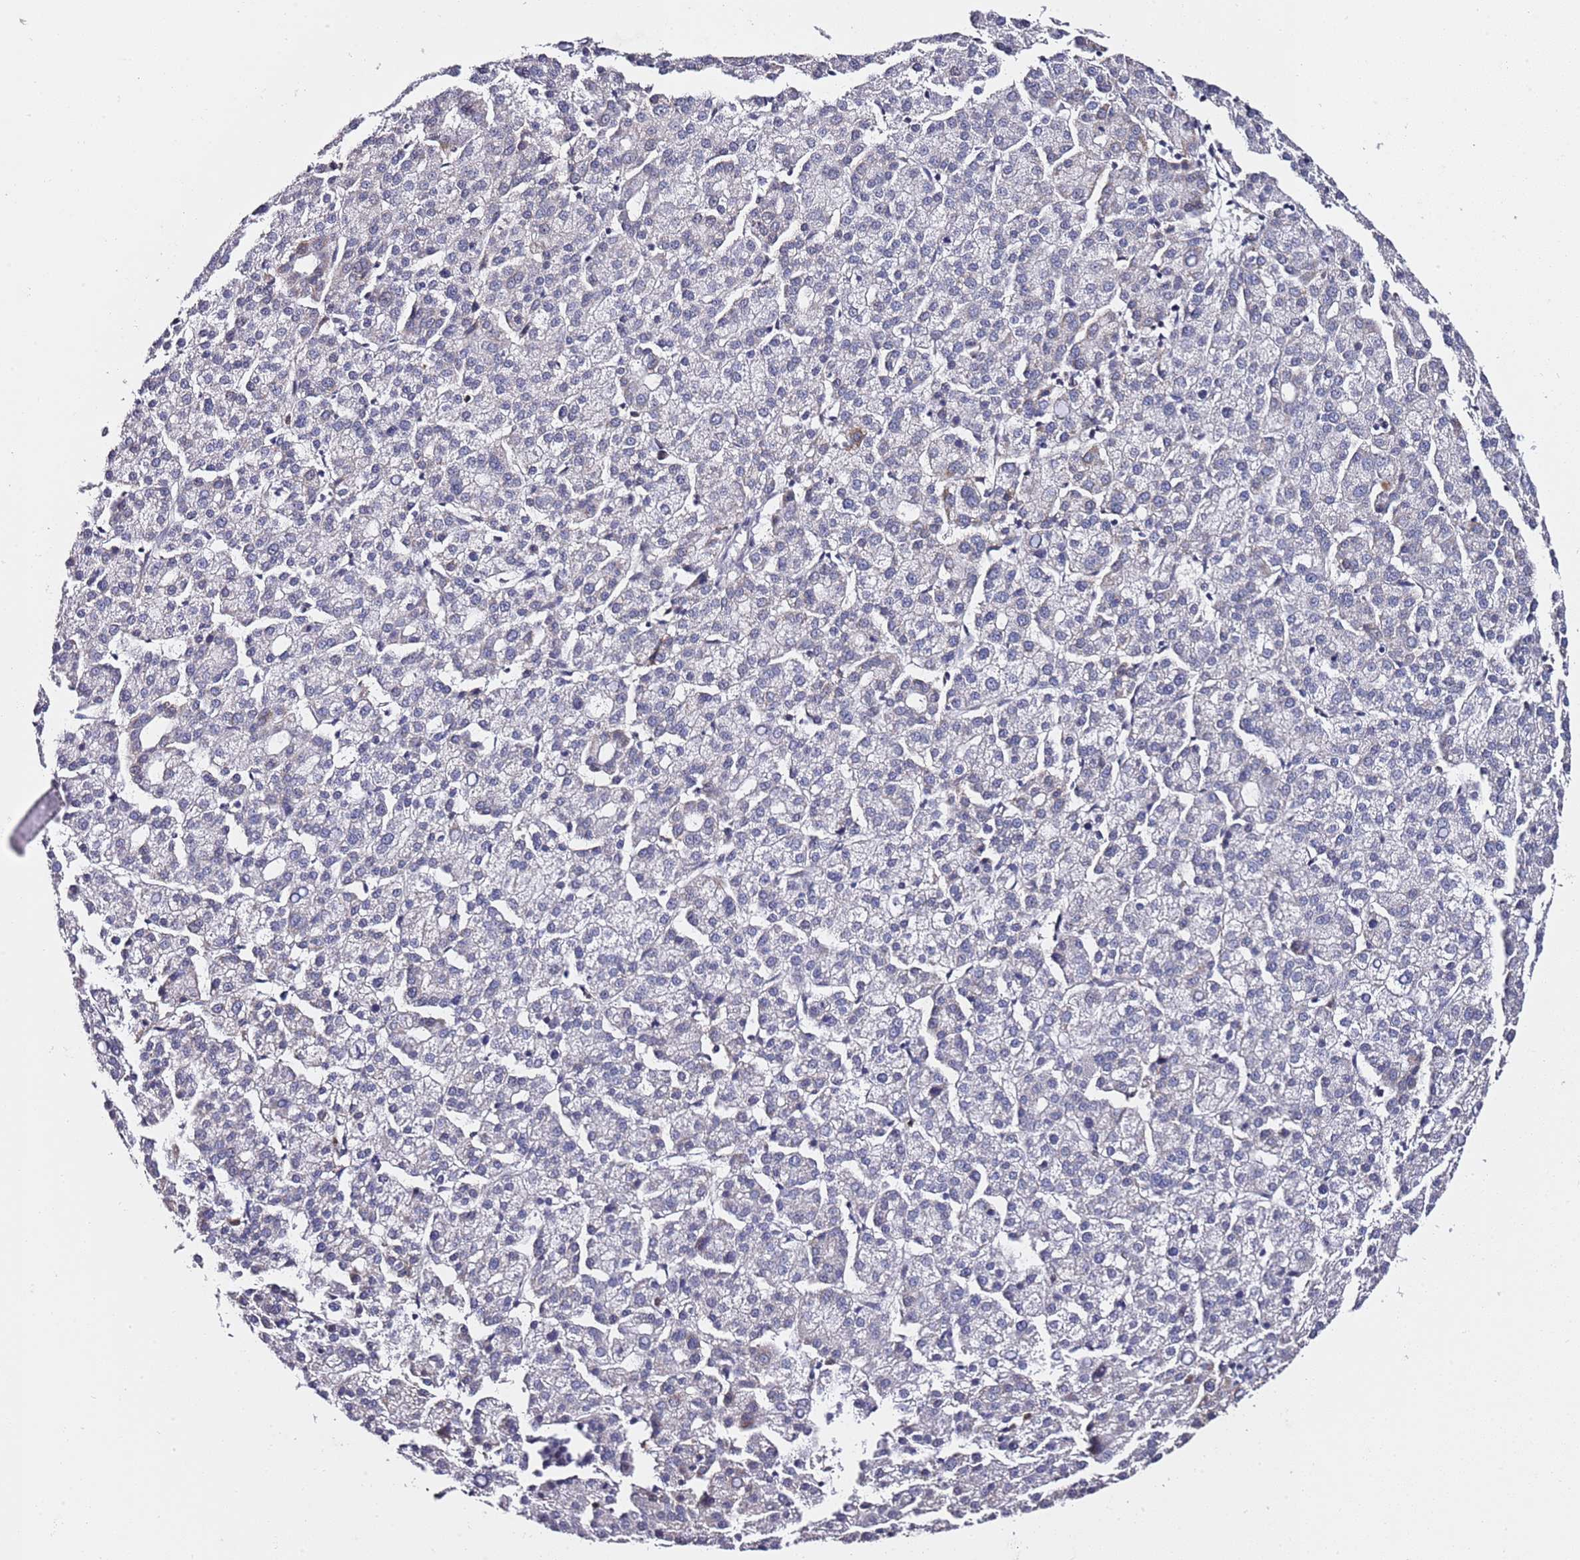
{"staining": {"intensity": "negative", "quantity": "none", "location": "none"}, "tissue": "liver cancer", "cell_type": "Tumor cells", "image_type": "cancer", "snomed": [{"axis": "morphology", "description": "Carcinoma, Hepatocellular, NOS"}, {"axis": "topography", "description": "Liver"}], "caption": "Immunohistochemical staining of human liver cancer exhibits no significant positivity in tumor cells. (Brightfield microscopy of DAB immunohistochemistry (IHC) at high magnification).", "gene": "FCF1", "patient": {"sex": "female", "age": 58}}